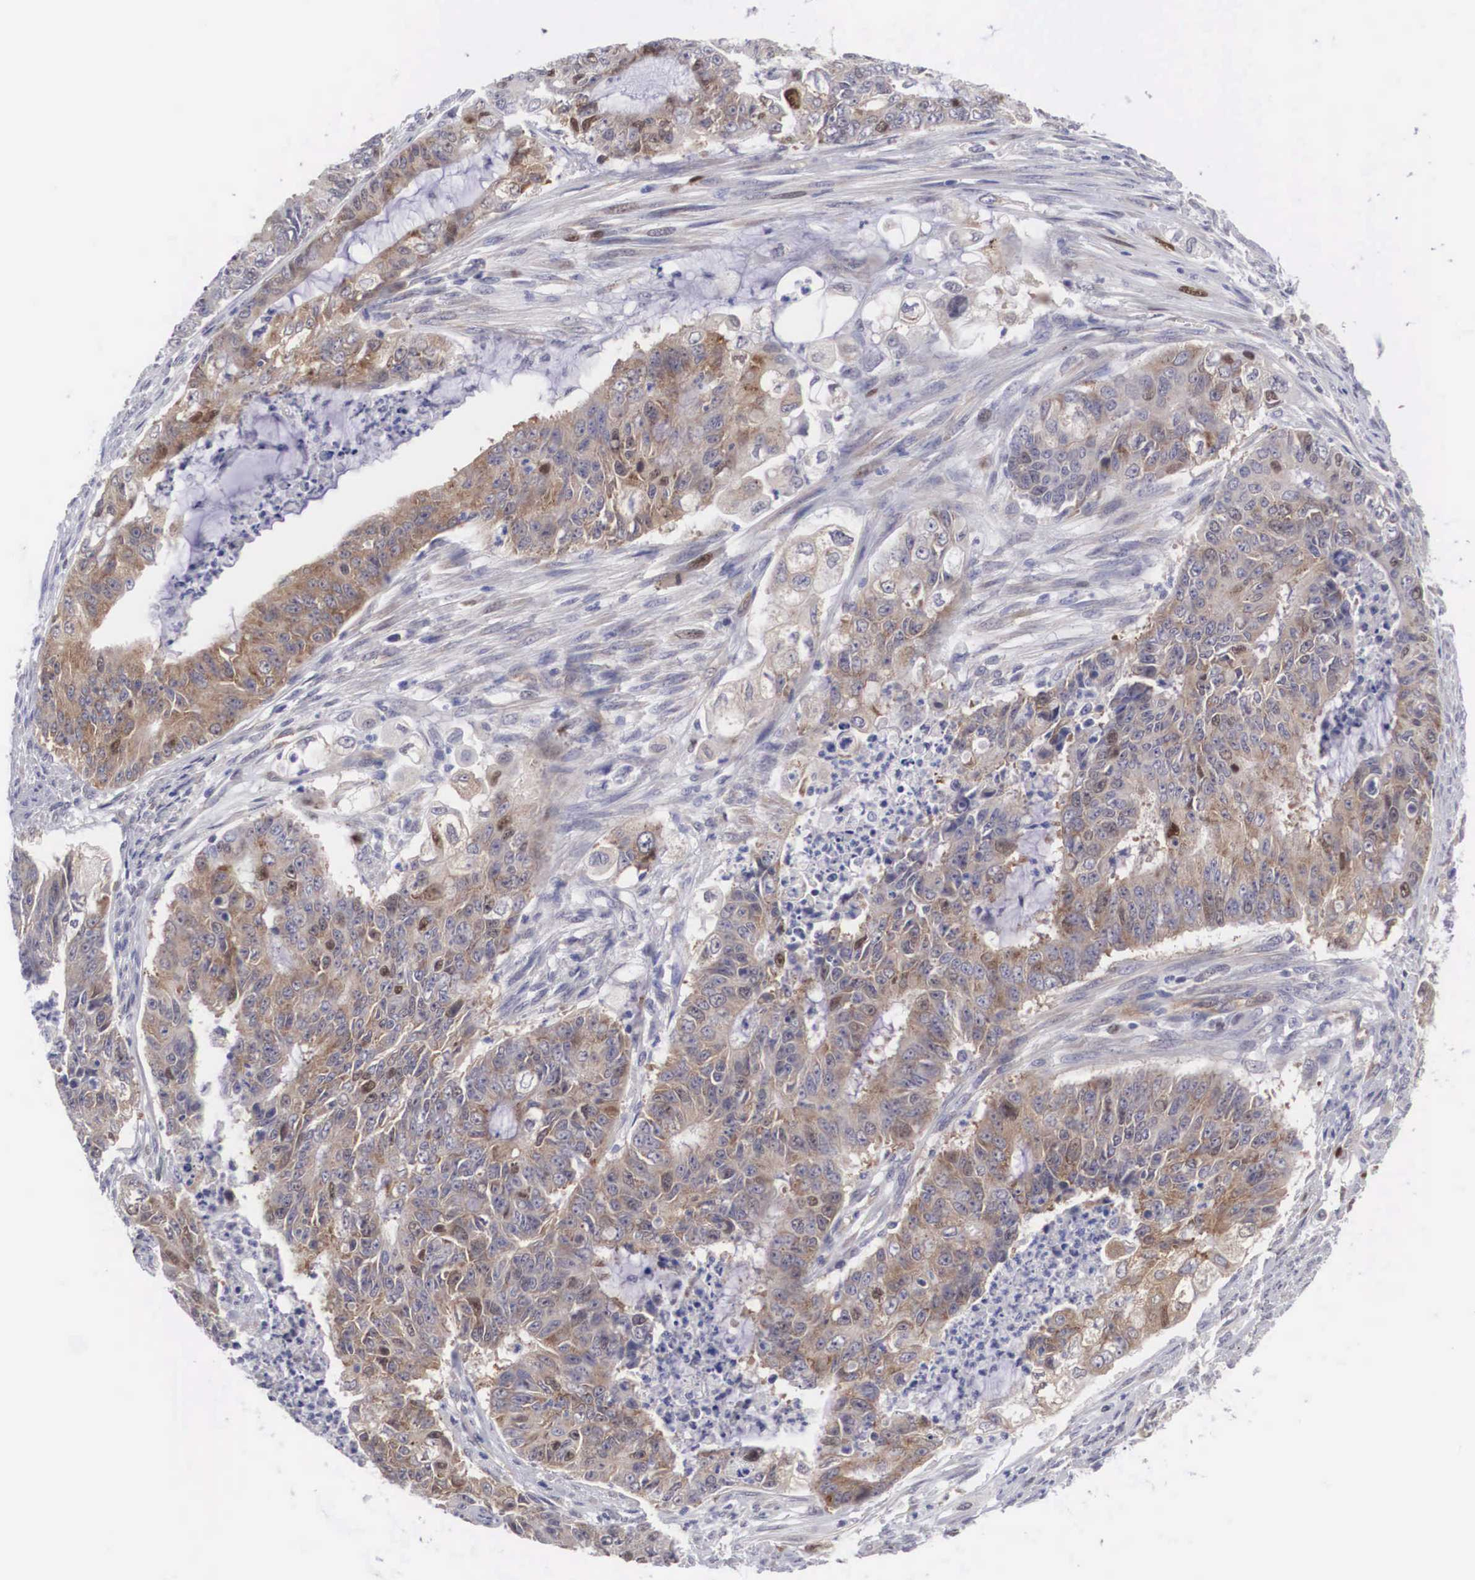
{"staining": {"intensity": "moderate", "quantity": "<25%", "location": "cytoplasmic/membranous"}, "tissue": "endometrial cancer", "cell_type": "Tumor cells", "image_type": "cancer", "snomed": [{"axis": "morphology", "description": "Adenocarcinoma, NOS"}, {"axis": "topography", "description": "Endometrium"}], "caption": "Protein expression analysis of human endometrial cancer (adenocarcinoma) reveals moderate cytoplasmic/membranous positivity in approximately <25% of tumor cells.", "gene": "MAST4", "patient": {"sex": "female", "age": 75}}